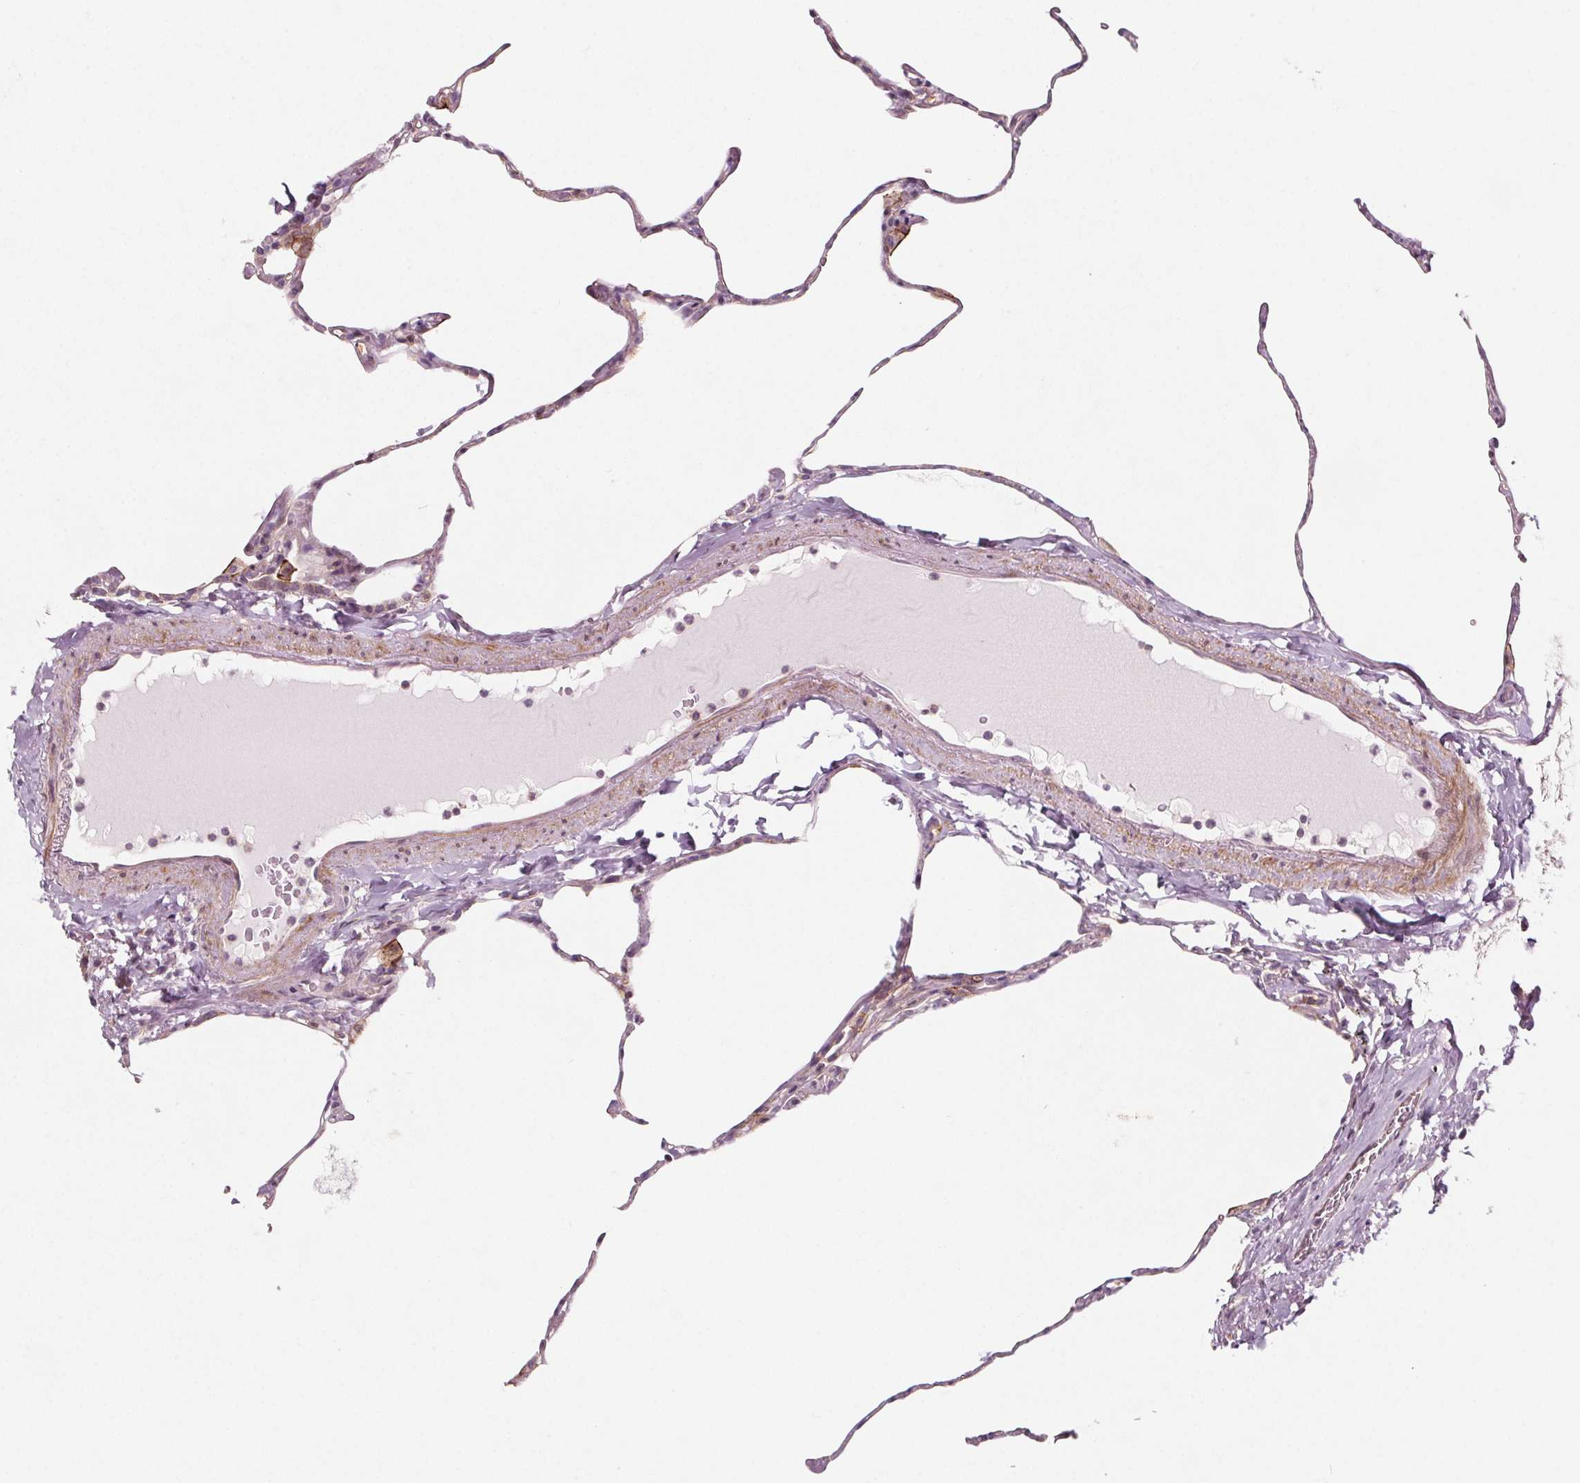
{"staining": {"intensity": "negative", "quantity": "none", "location": "none"}, "tissue": "lung", "cell_type": "Alveolar cells", "image_type": "normal", "snomed": [{"axis": "morphology", "description": "Normal tissue, NOS"}, {"axis": "topography", "description": "Lung"}], "caption": "An immunohistochemistry (IHC) image of normal lung is shown. There is no staining in alveolar cells of lung.", "gene": "ADAM33", "patient": {"sex": "male", "age": 65}}